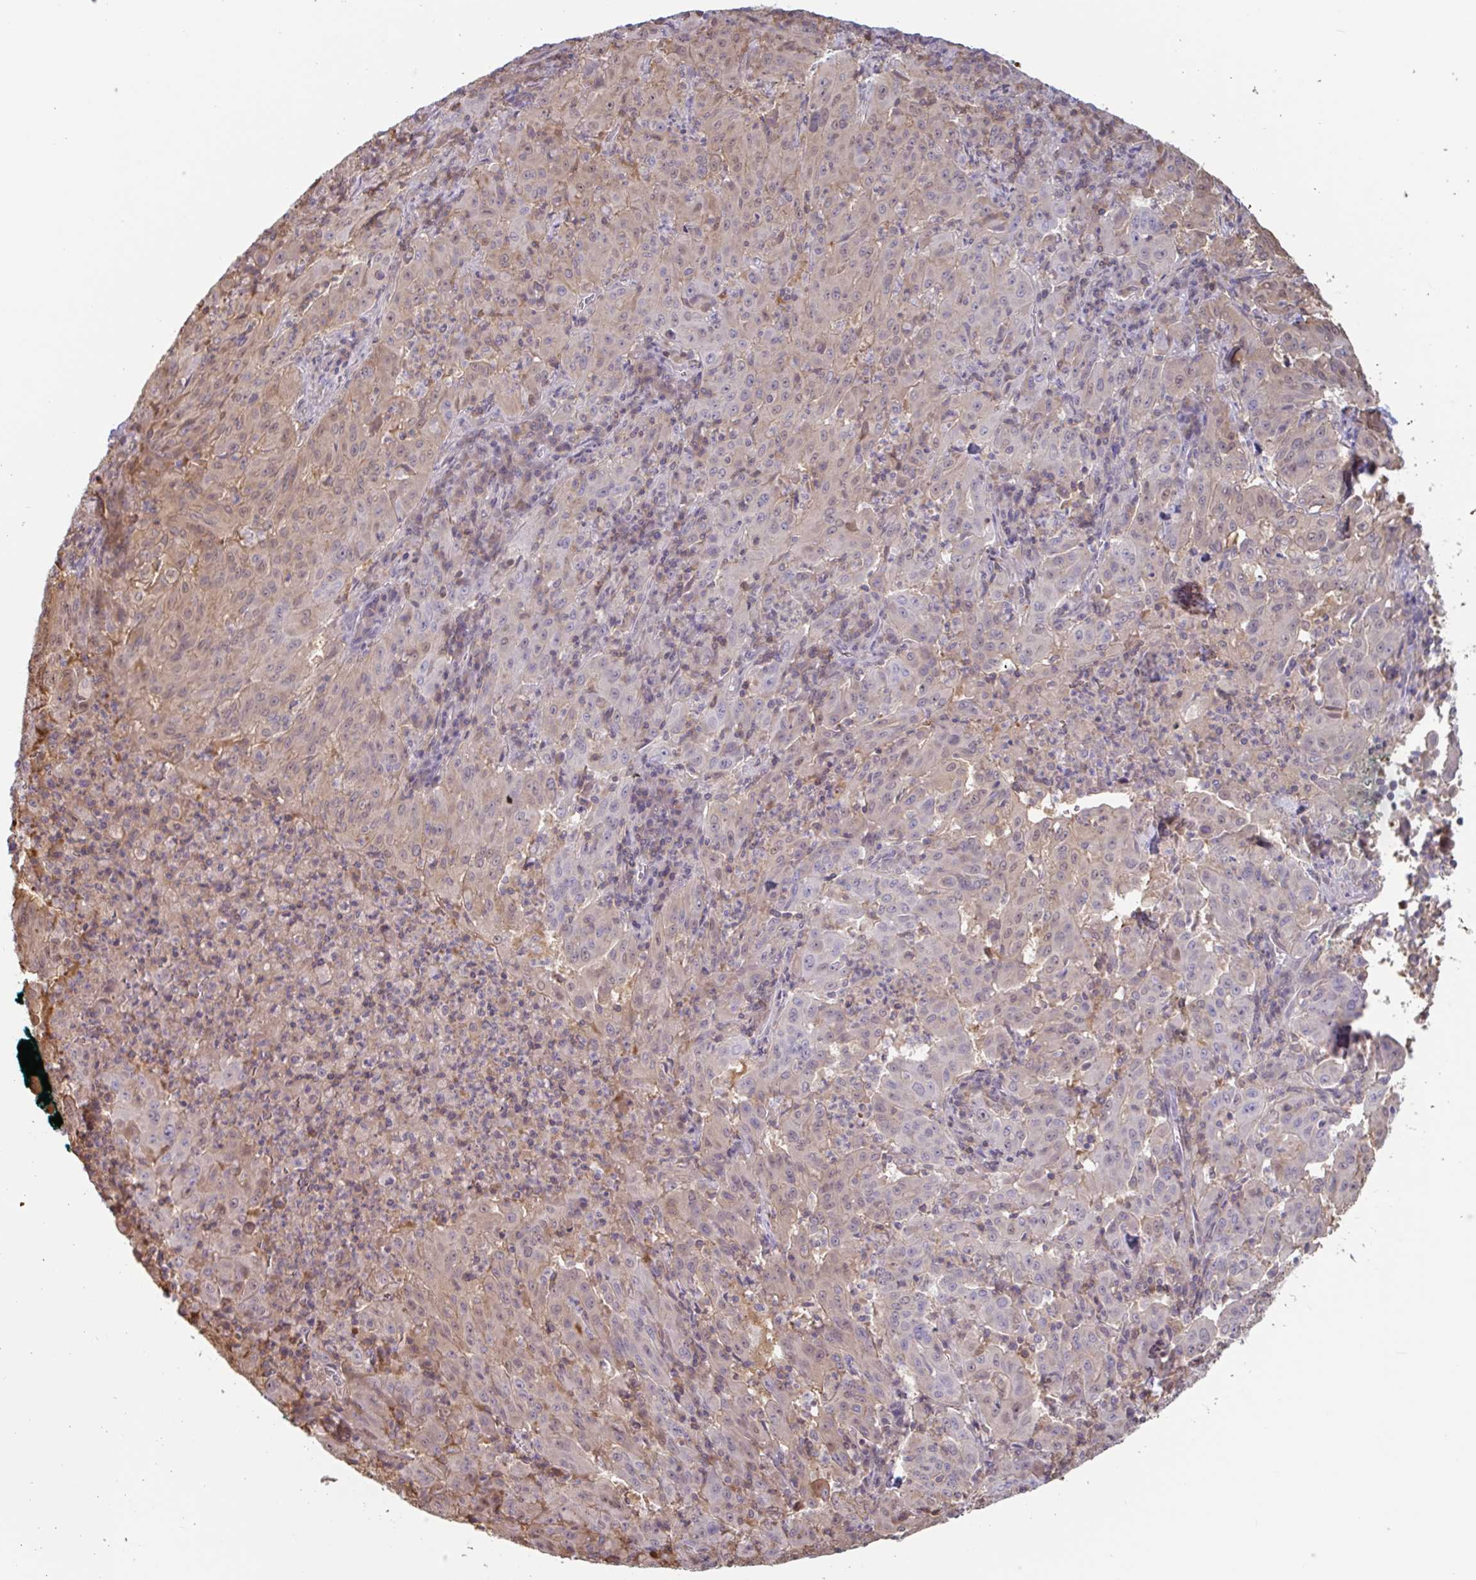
{"staining": {"intensity": "weak", "quantity": "<25%", "location": "cytoplasmic/membranous"}, "tissue": "pancreatic cancer", "cell_type": "Tumor cells", "image_type": "cancer", "snomed": [{"axis": "morphology", "description": "Adenocarcinoma, NOS"}, {"axis": "topography", "description": "Pancreas"}], "caption": "Immunohistochemistry (IHC) image of neoplastic tissue: human adenocarcinoma (pancreatic) stained with DAB (3,3'-diaminobenzidine) exhibits no significant protein staining in tumor cells.", "gene": "OTOP2", "patient": {"sex": "male", "age": 63}}